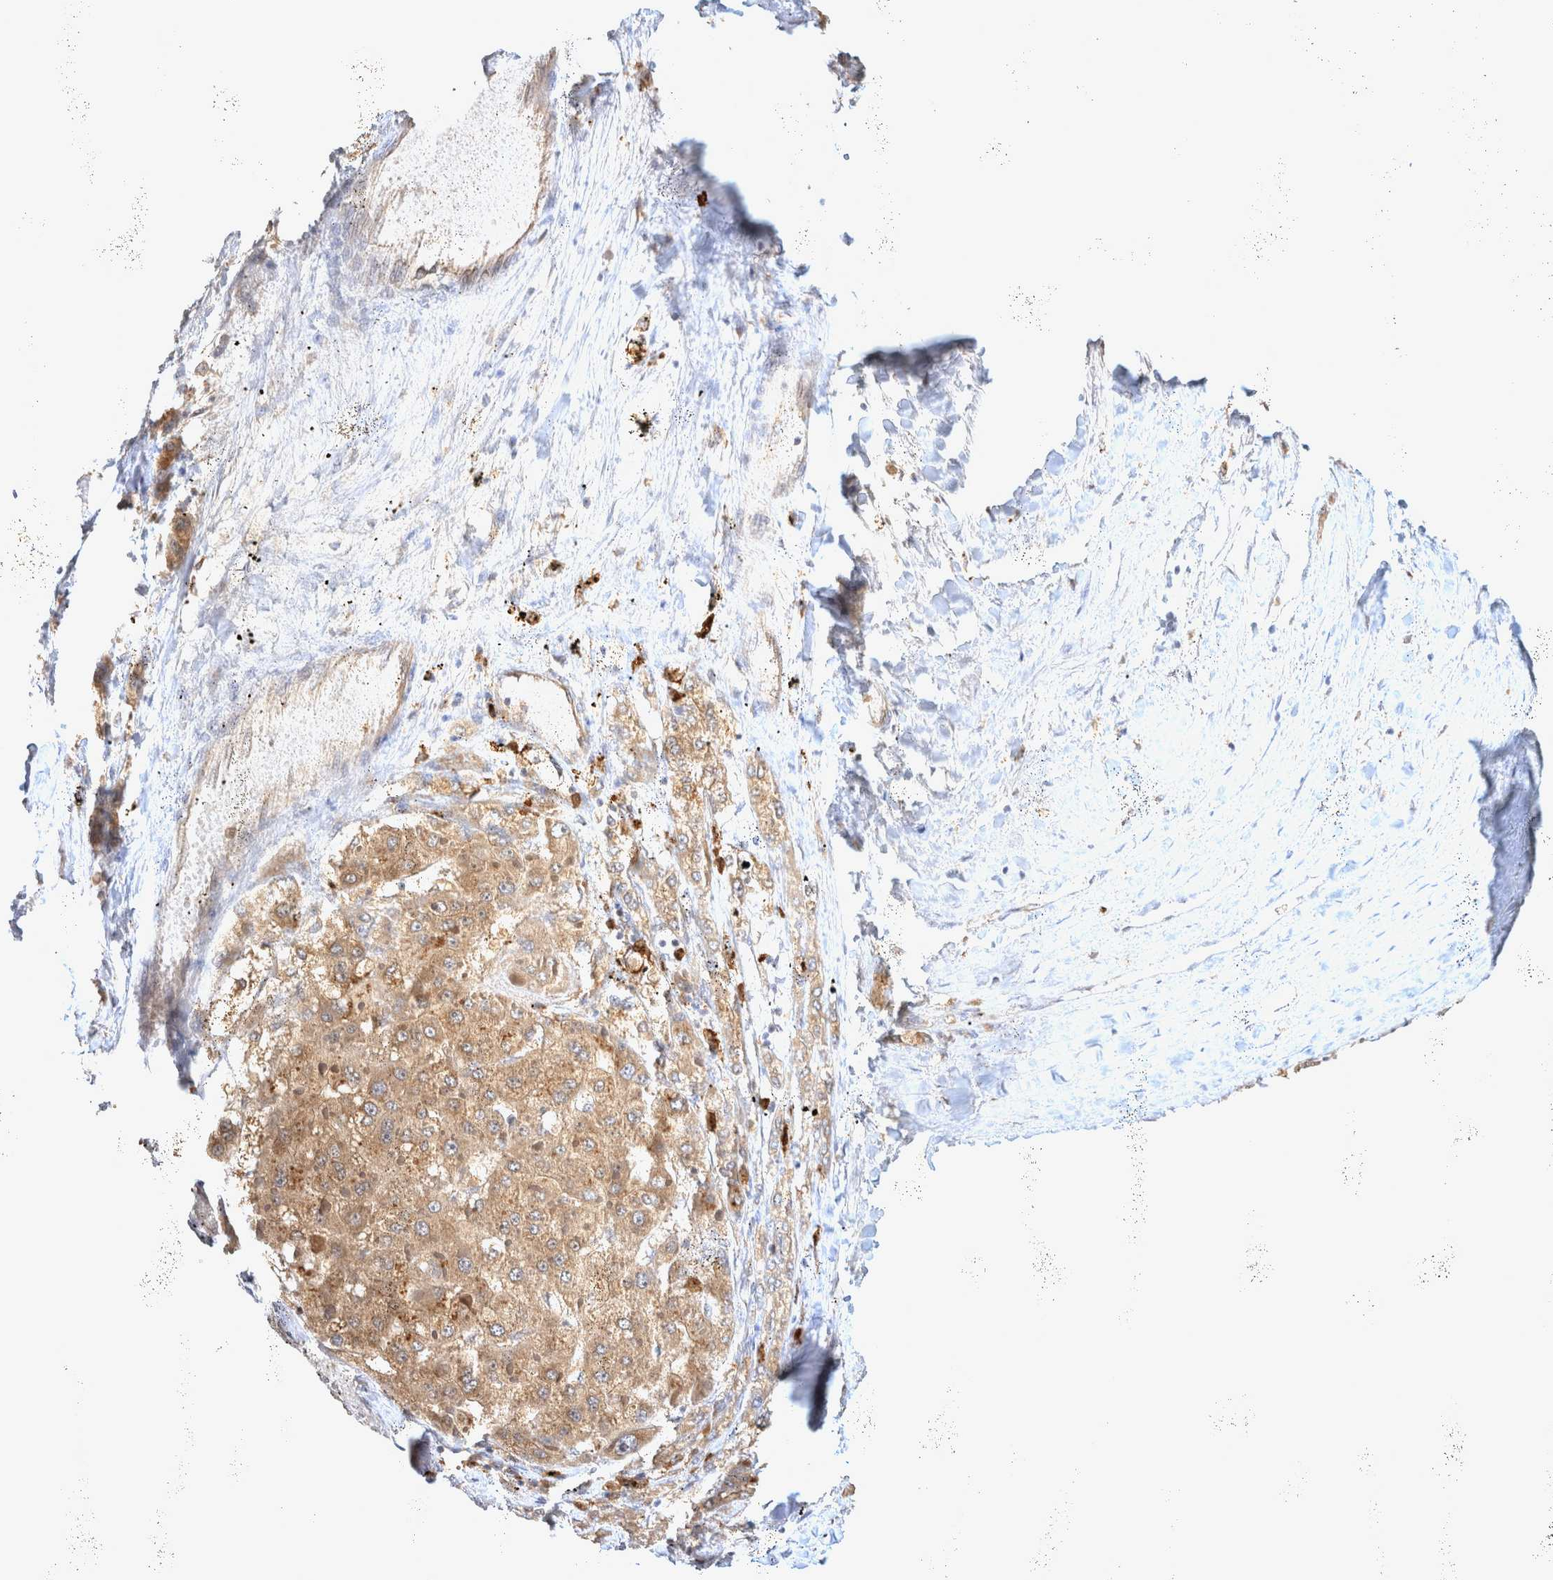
{"staining": {"intensity": "weak", "quantity": ">75%", "location": "cytoplasmic/membranous"}, "tissue": "liver cancer", "cell_type": "Tumor cells", "image_type": "cancer", "snomed": [{"axis": "morphology", "description": "Carcinoma, Hepatocellular, NOS"}, {"axis": "topography", "description": "Liver"}], "caption": "Tumor cells exhibit low levels of weak cytoplasmic/membranous staining in about >75% of cells in human liver cancer.", "gene": "ATXN2", "patient": {"sex": "female", "age": 73}}